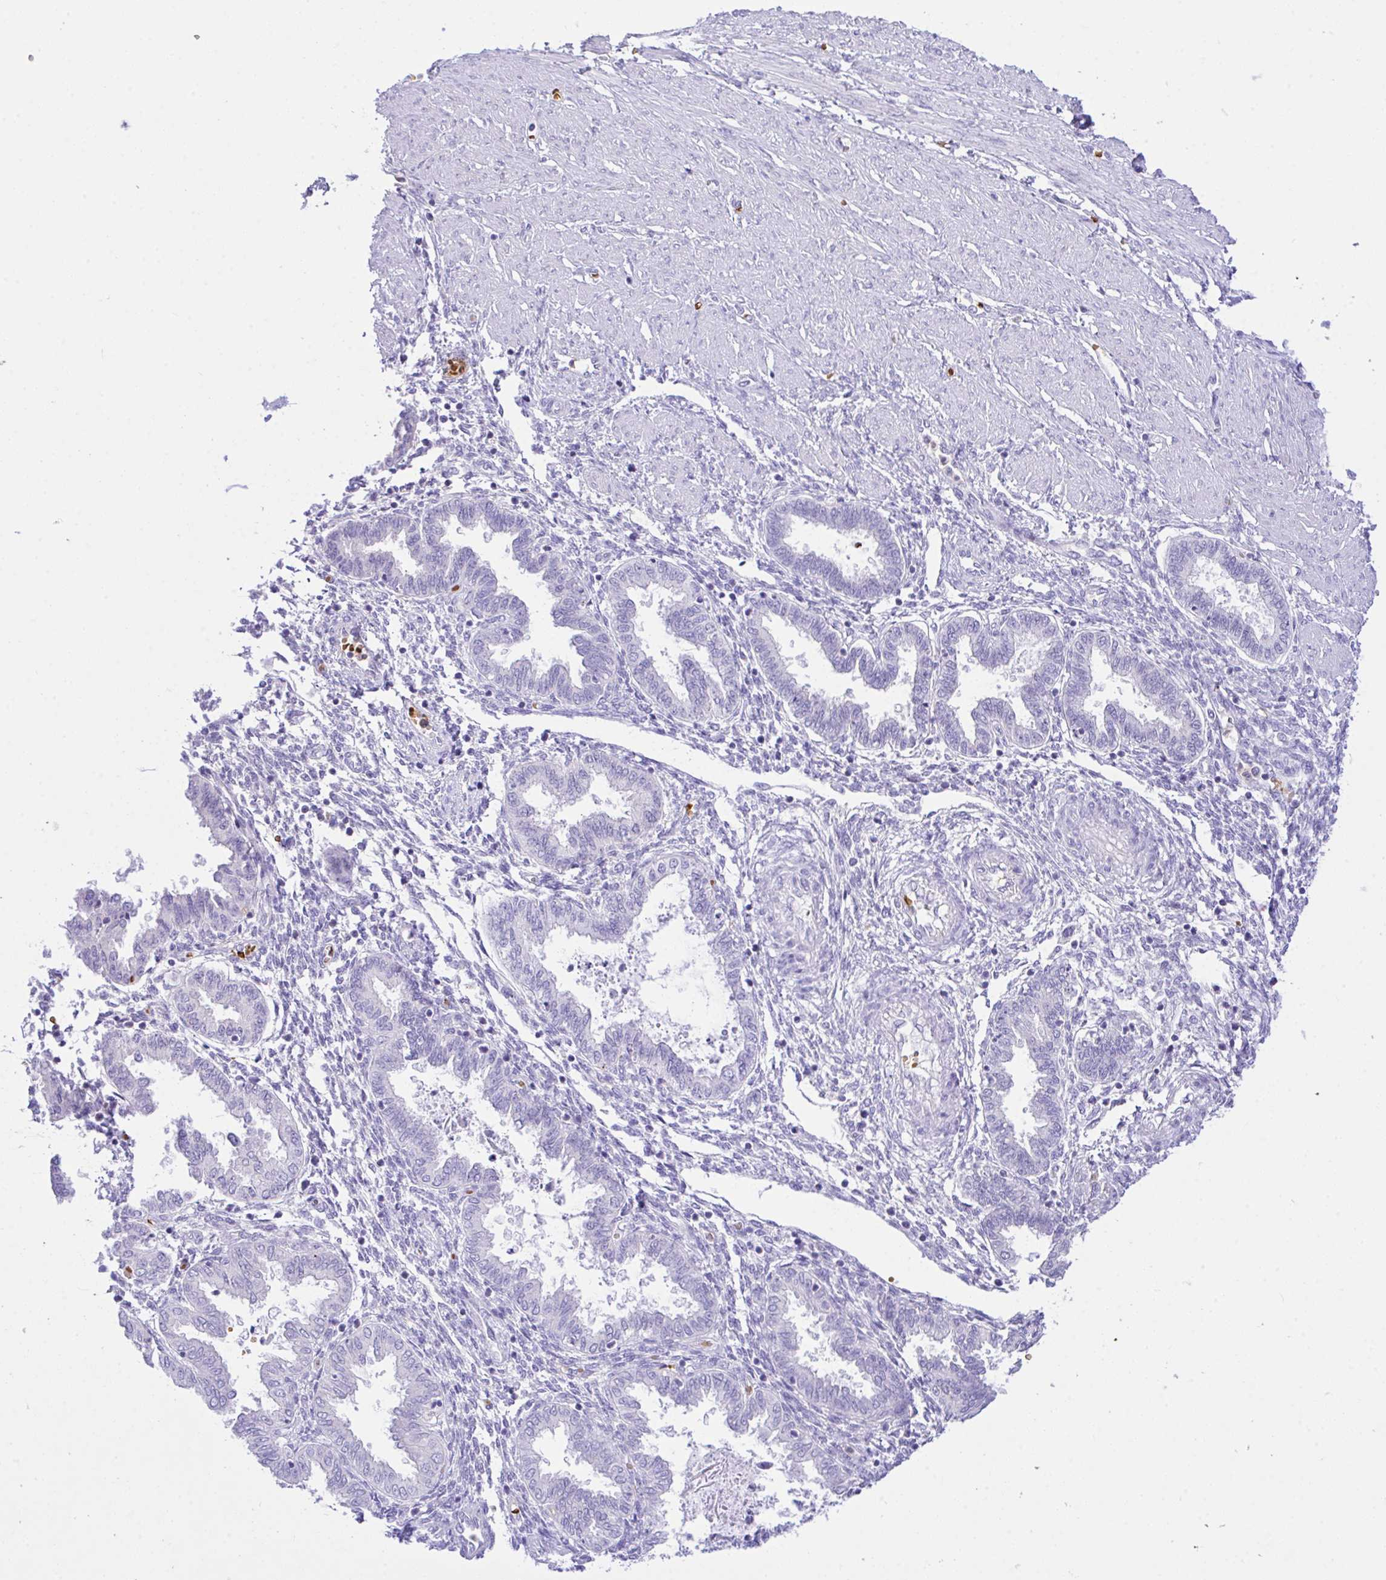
{"staining": {"intensity": "negative", "quantity": "none", "location": "none"}, "tissue": "endometrium", "cell_type": "Cells in endometrial stroma", "image_type": "normal", "snomed": [{"axis": "morphology", "description": "Normal tissue, NOS"}, {"axis": "topography", "description": "Endometrium"}], "caption": "An immunohistochemistry photomicrograph of unremarkable endometrium is shown. There is no staining in cells in endometrial stroma of endometrium.", "gene": "ZNF221", "patient": {"sex": "female", "age": 33}}